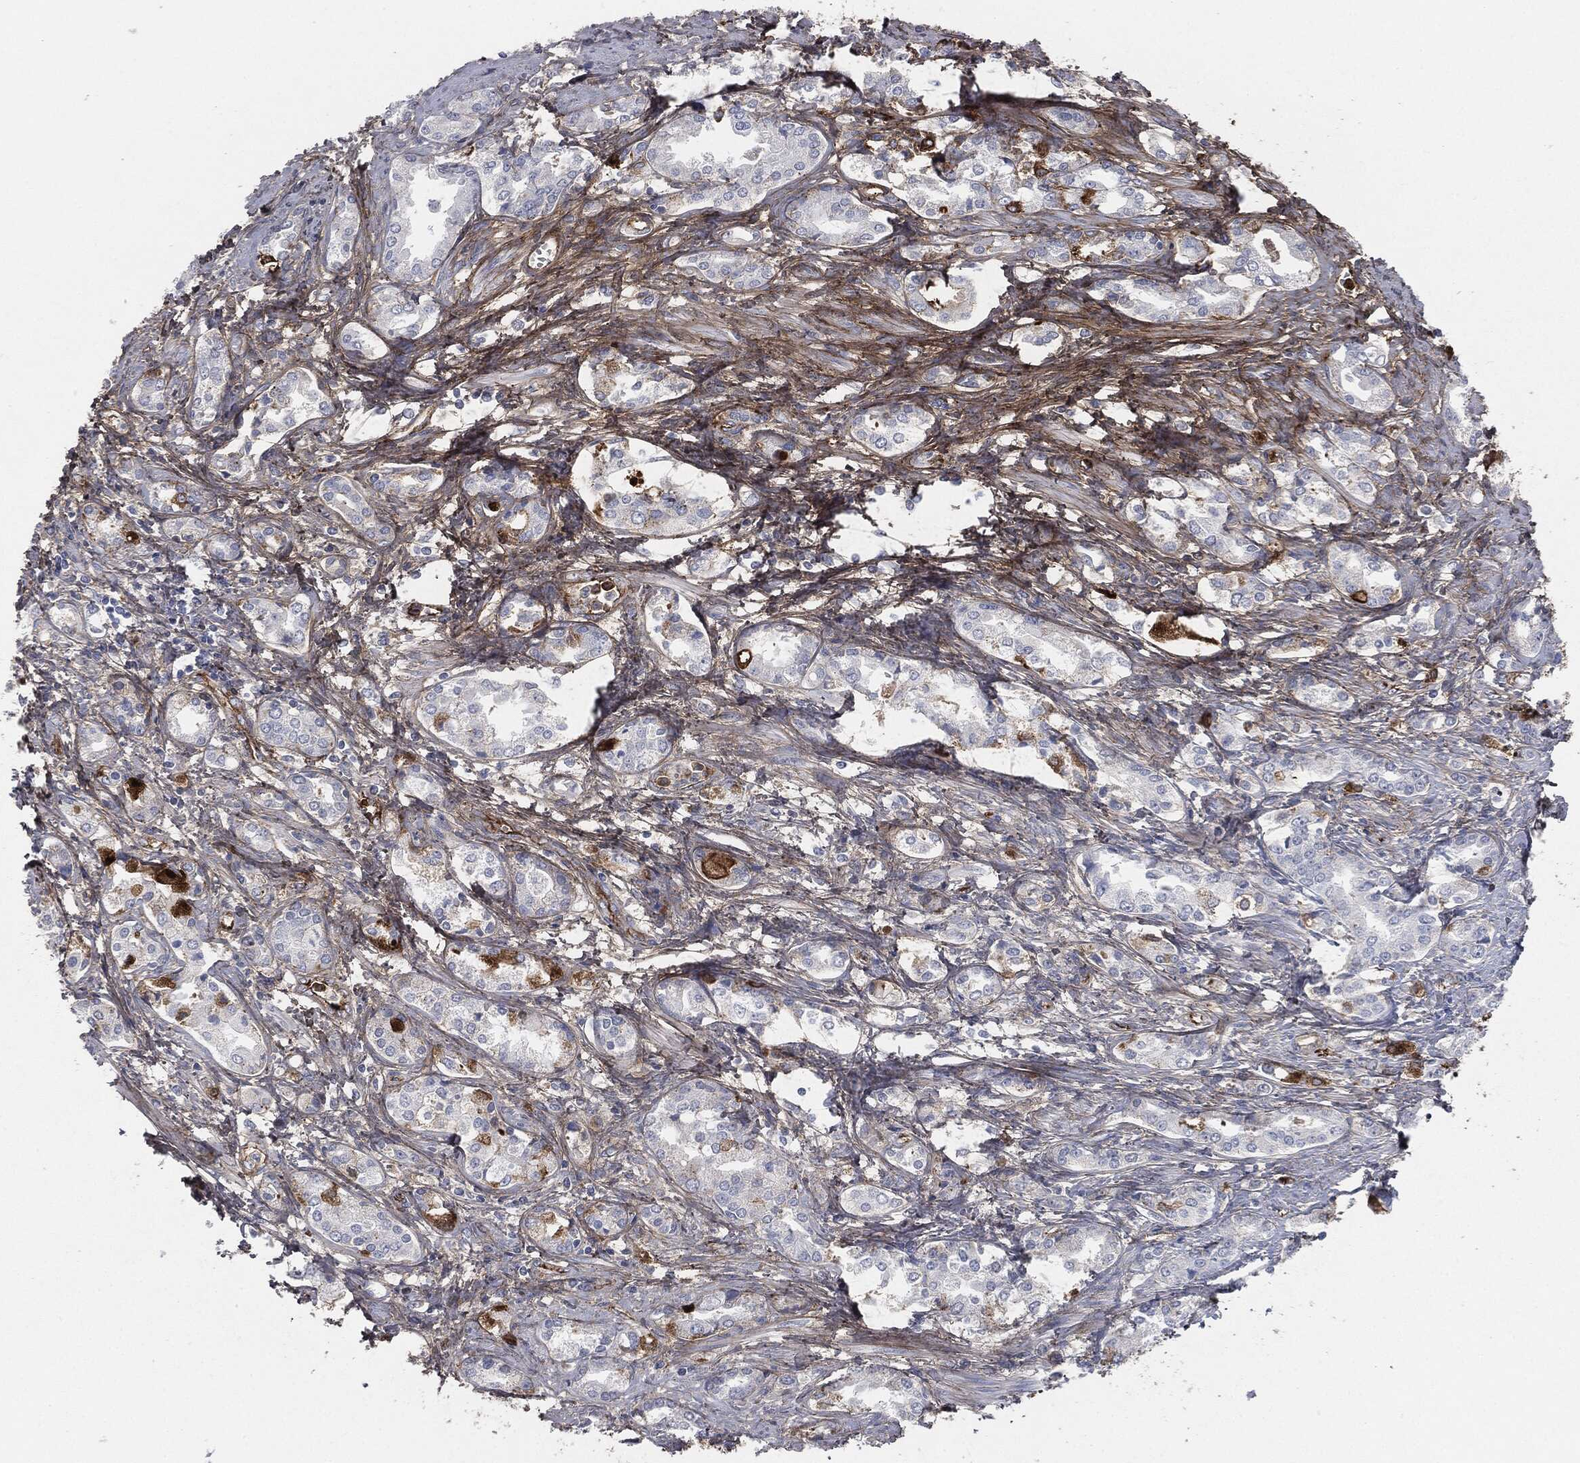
{"staining": {"intensity": "strong", "quantity": "<25%", "location": "cytoplasmic/membranous"}, "tissue": "prostate cancer", "cell_type": "Tumor cells", "image_type": "cancer", "snomed": [{"axis": "morphology", "description": "Adenocarcinoma, NOS"}, {"axis": "topography", "description": "Prostate and seminal vesicle, NOS"}, {"axis": "topography", "description": "Prostate"}], "caption": "High-power microscopy captured an immunohistochemistry (IHC) micrograph of prostate cancer (adenocarcinoma), revealing strong cytoplasmic/membranous expression in about <25% of tumor cells.", "gene": "APOB", "patient": {"sex": "male", "age": 62}}